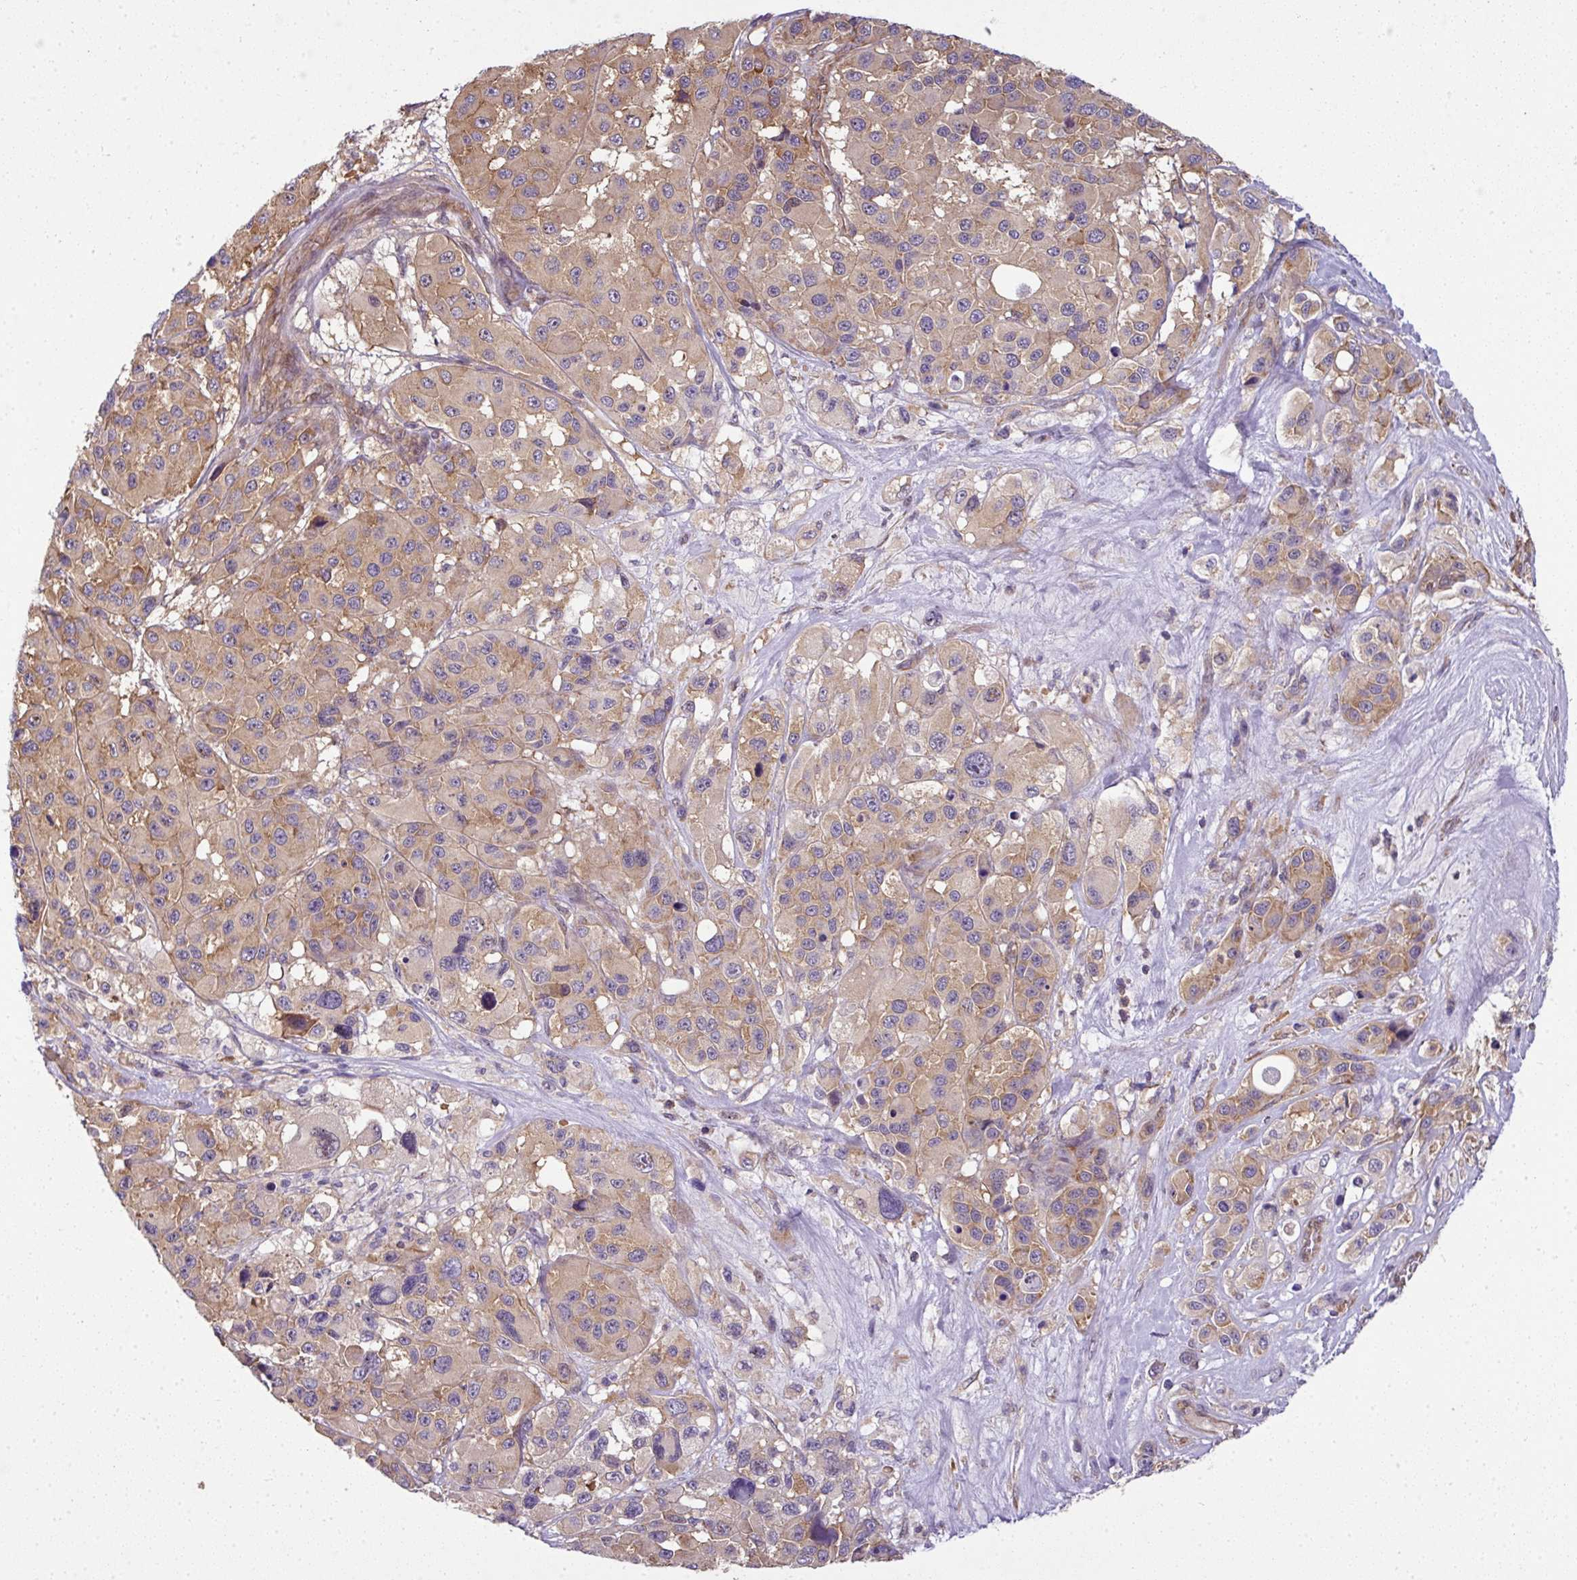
{"staining": {"intensity": "weak", "quantity": ">75%", "location": "cytoplasmic/membranous"}, "tissue": "melanoma", "cell_type": "Tumor cells", "image_type": "cancer", "snomed": [{"axis": "morphology", "description": "Malignant melanoma, Metastatic site"}, {"axis": "topography", "description": "Lymph node"}], "caption": "There is low levels of weak cytoplasmic/membranous staining in tumor cells of melanoma, as demonstrated by immunohistochemical staining (brown color).", "gene": "RBM4B", "patient": {"sex": "female", "age": 65}}